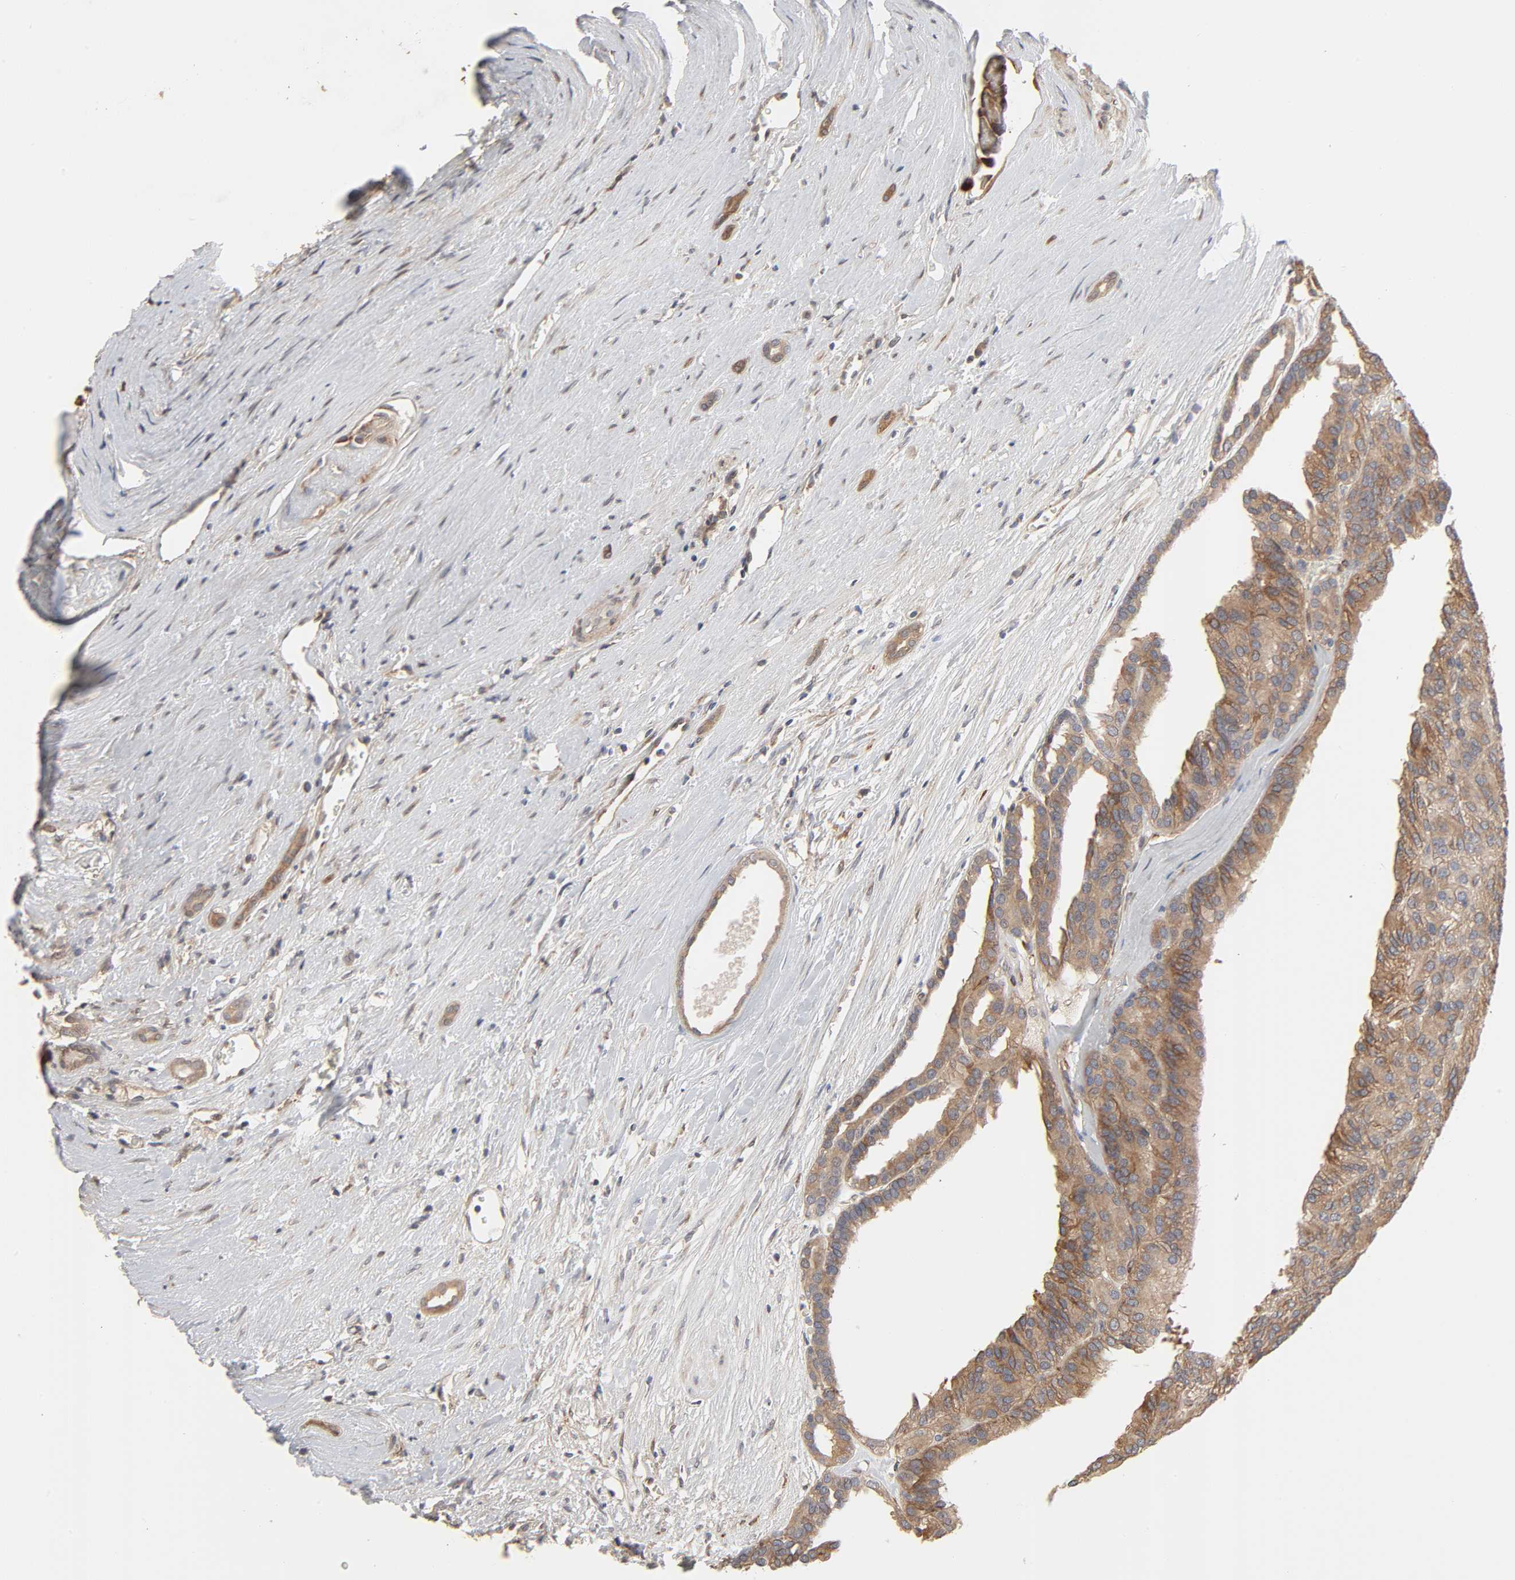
{"staining": {"intensity": "weak", "quantity": ">75%", "location": "cytoplasmic/membranous"}, "tissue": "renal cancer", "cell_type": "Tumor cells", "image_type": "cancer", "snomed": [{"axis": "morphology", "description": "Adenocarcinoma, NOS"}, {"axis": "topography", "description": "Kidney"}], "caption": "An immunohistochemistry (IHC) photomicrograph of neoplastic tissue is shown. Protein staining in brown labels weak cytoplasmic/membranous positivity in renal adenocarcinoma within tumor cells.", "gene": "NDRG2", "patient": {"sex": "male", "age": 46}}